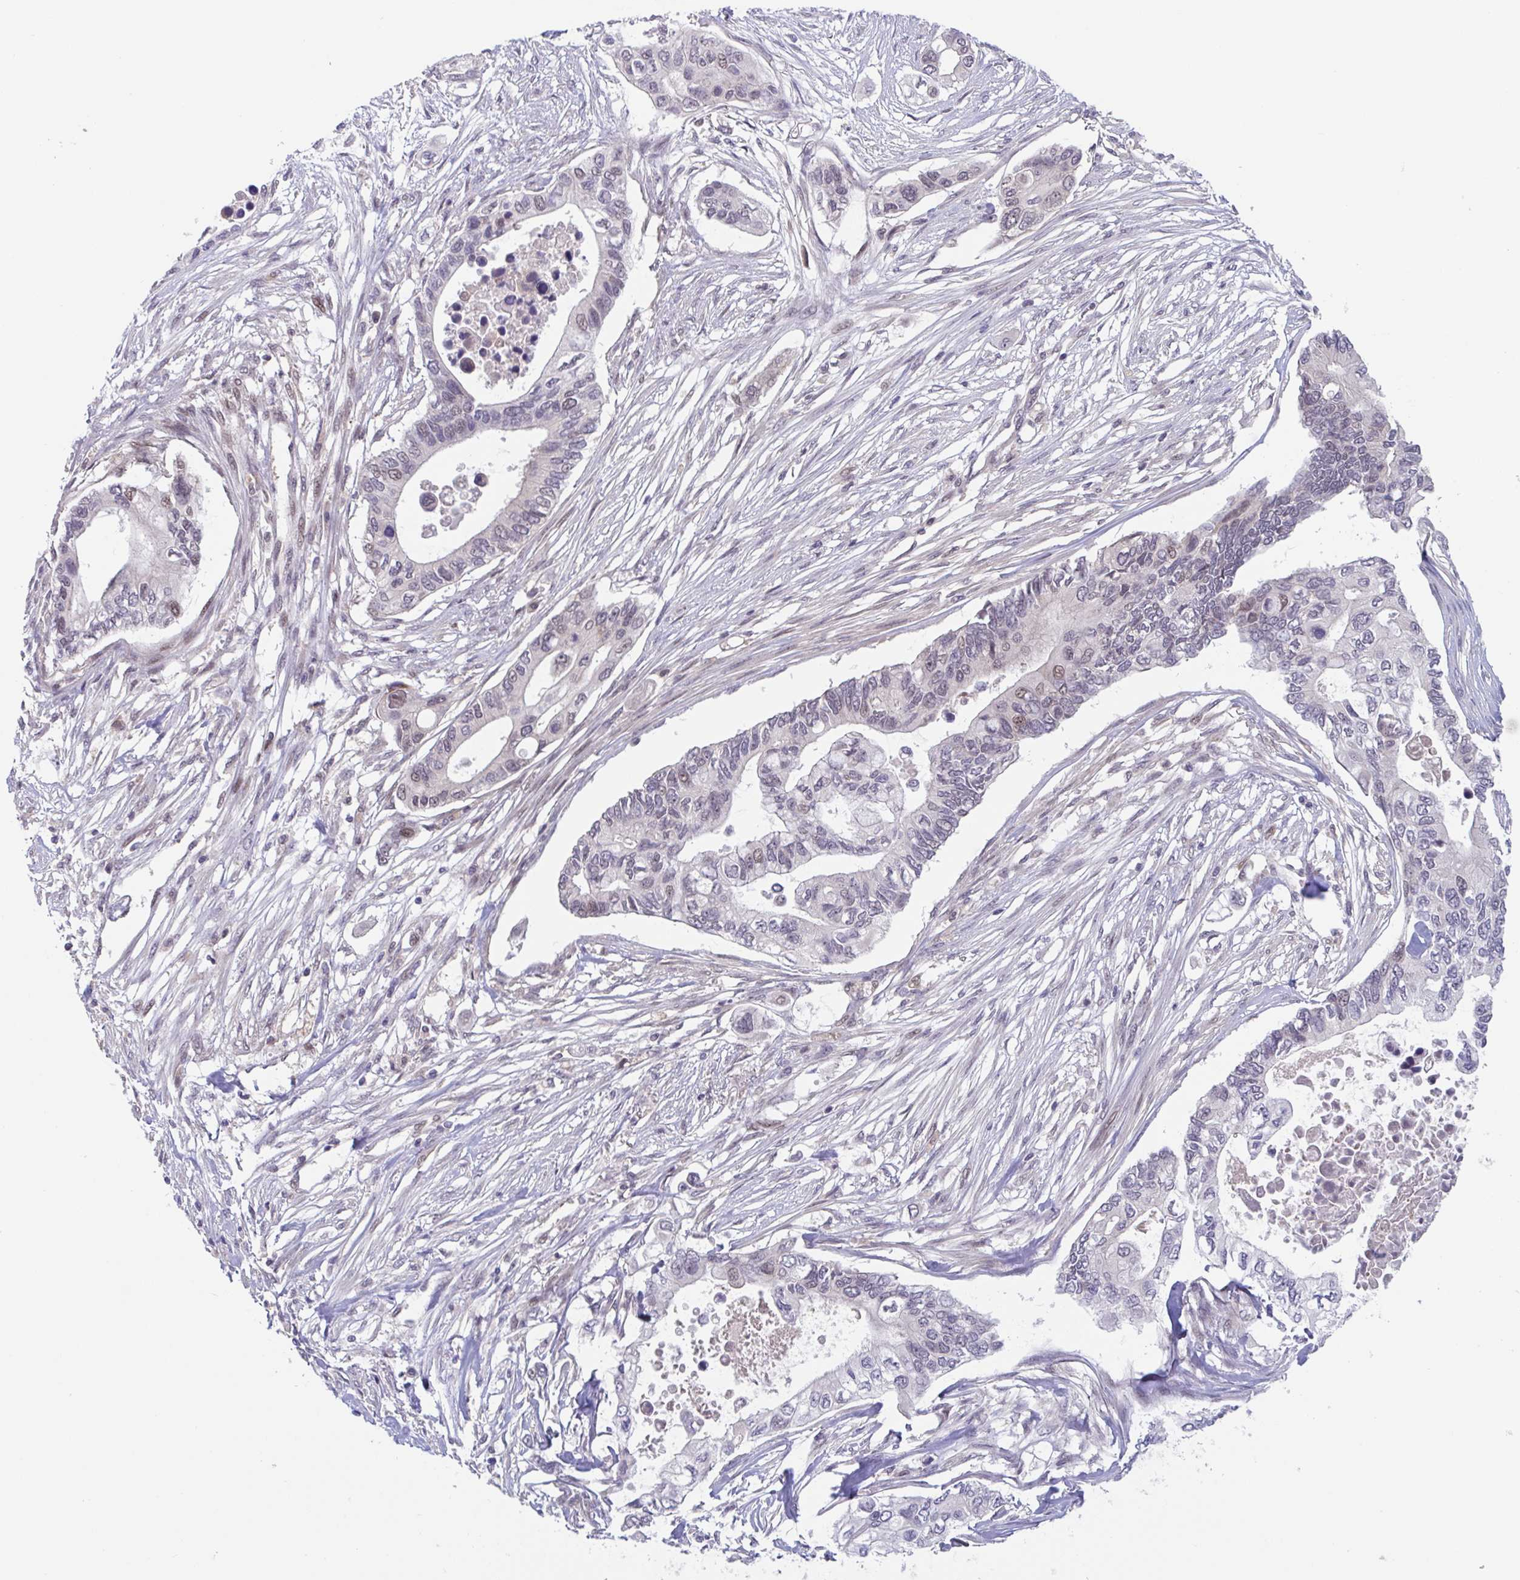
{"staining": {"intensity": "weak", "quantity": "<25%", "location": "nuclear"}, "tissue": "pancreatic cancer", "cell_type": "Tumor cells", "image_type": "cancer", "snomed": [{"axis": "morphology", "description": "Adenocarcinoma, NOS"}, {"axis": "topography", "description": "Pancreas"}], "caption": "Immunohistochemical staining of human pancreatic cancer (adenocarcinoma) displays no significant staining in tumor cells.", "gene": "RIOK1", "patient": {"sex": "female", "age": 63}}